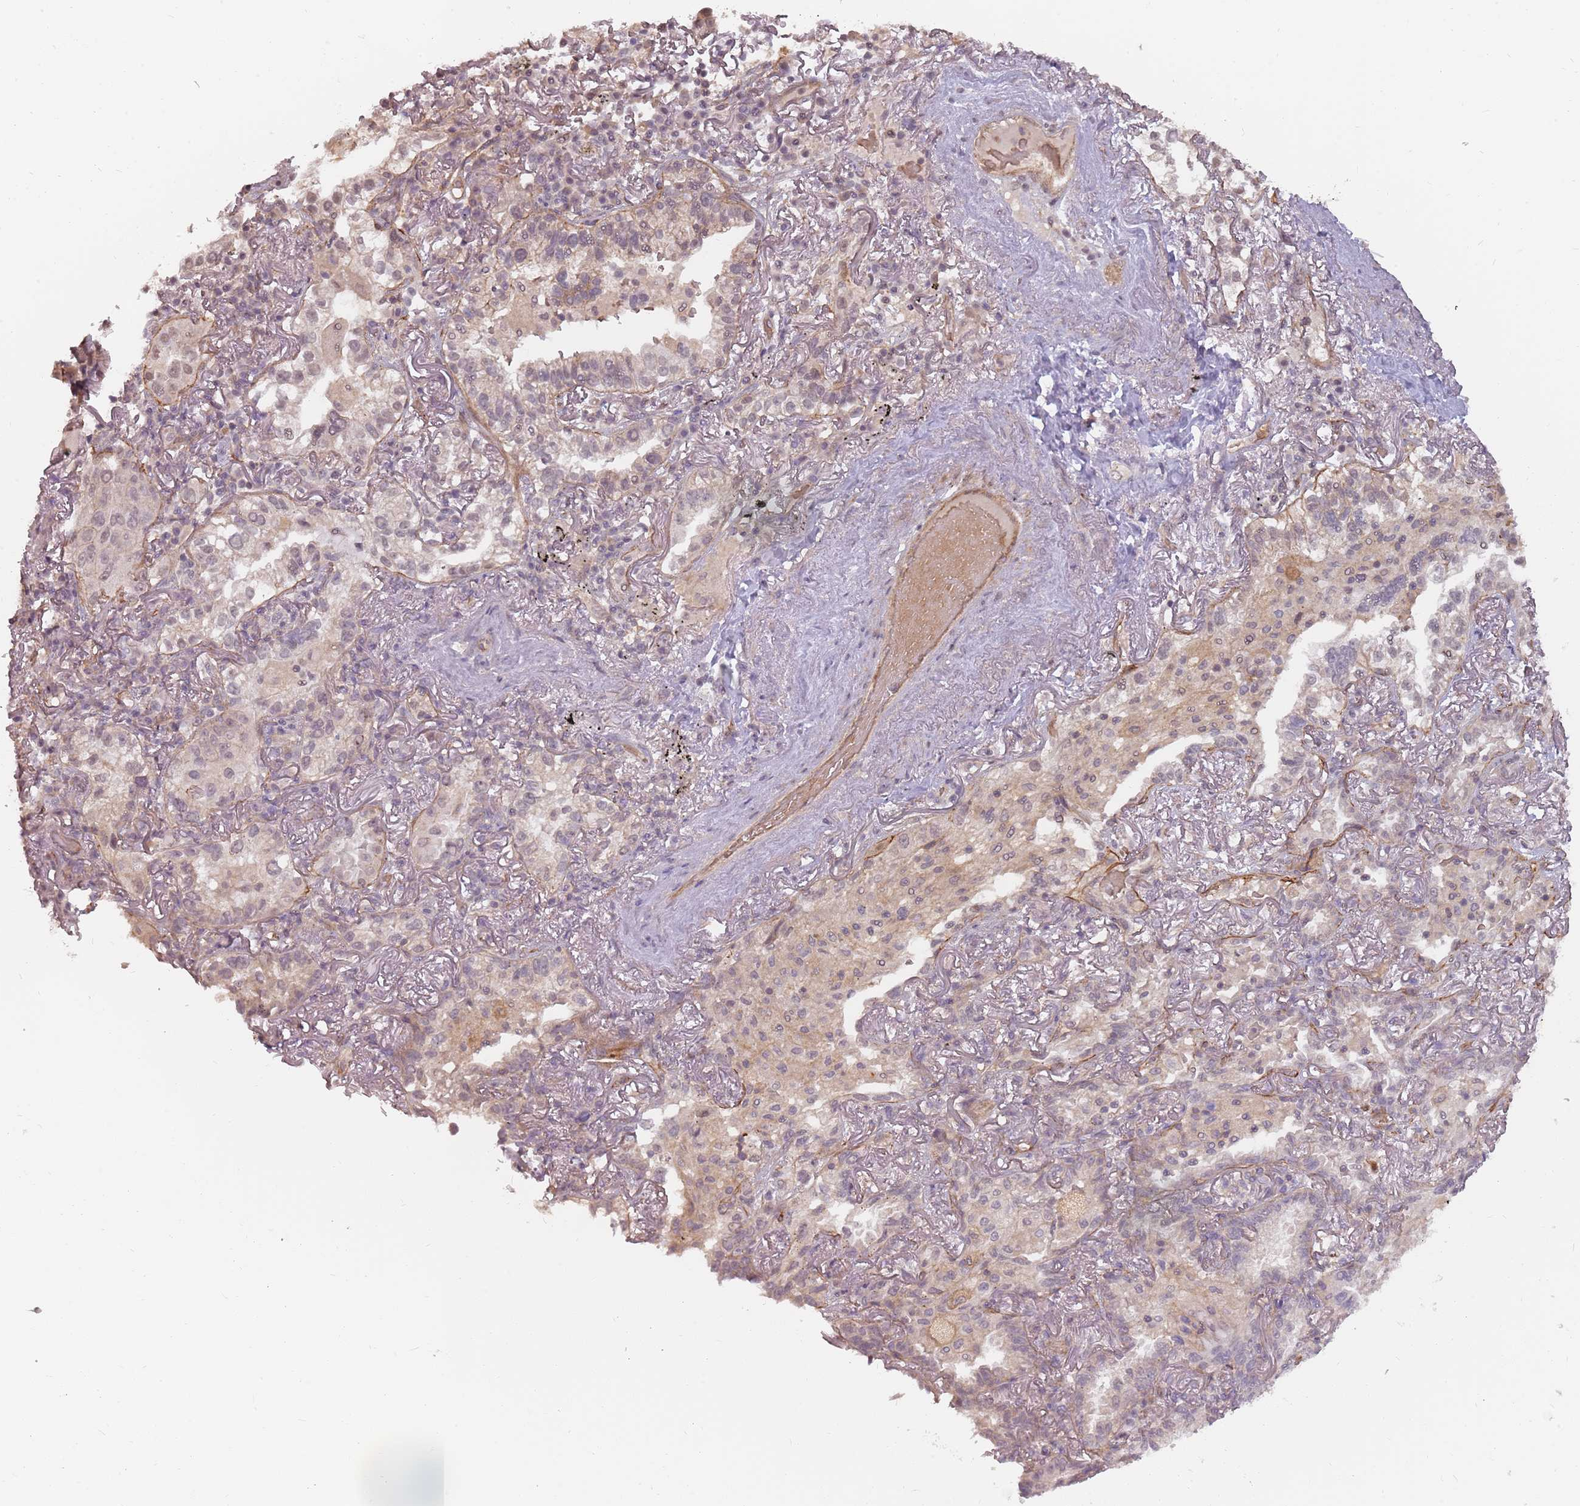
{"staining": {"intensity": "negative", "quantity": "none", "location": "none"}, "tissue": "lung cancer", "cell_type": "Tumor cells", "image_type": "cancer", "snomed": [{"axis": "morphology", "description": "Adenocarcinoma, NOS"}, {"axis": "topography", "description": "Lung"}], "caption": "IHC of lung cancer (adenocarcinoma) displays no positivity in tumor cells.", "gene": "PPP1R14C", "patient": {"sex": "female", "age": 69}}